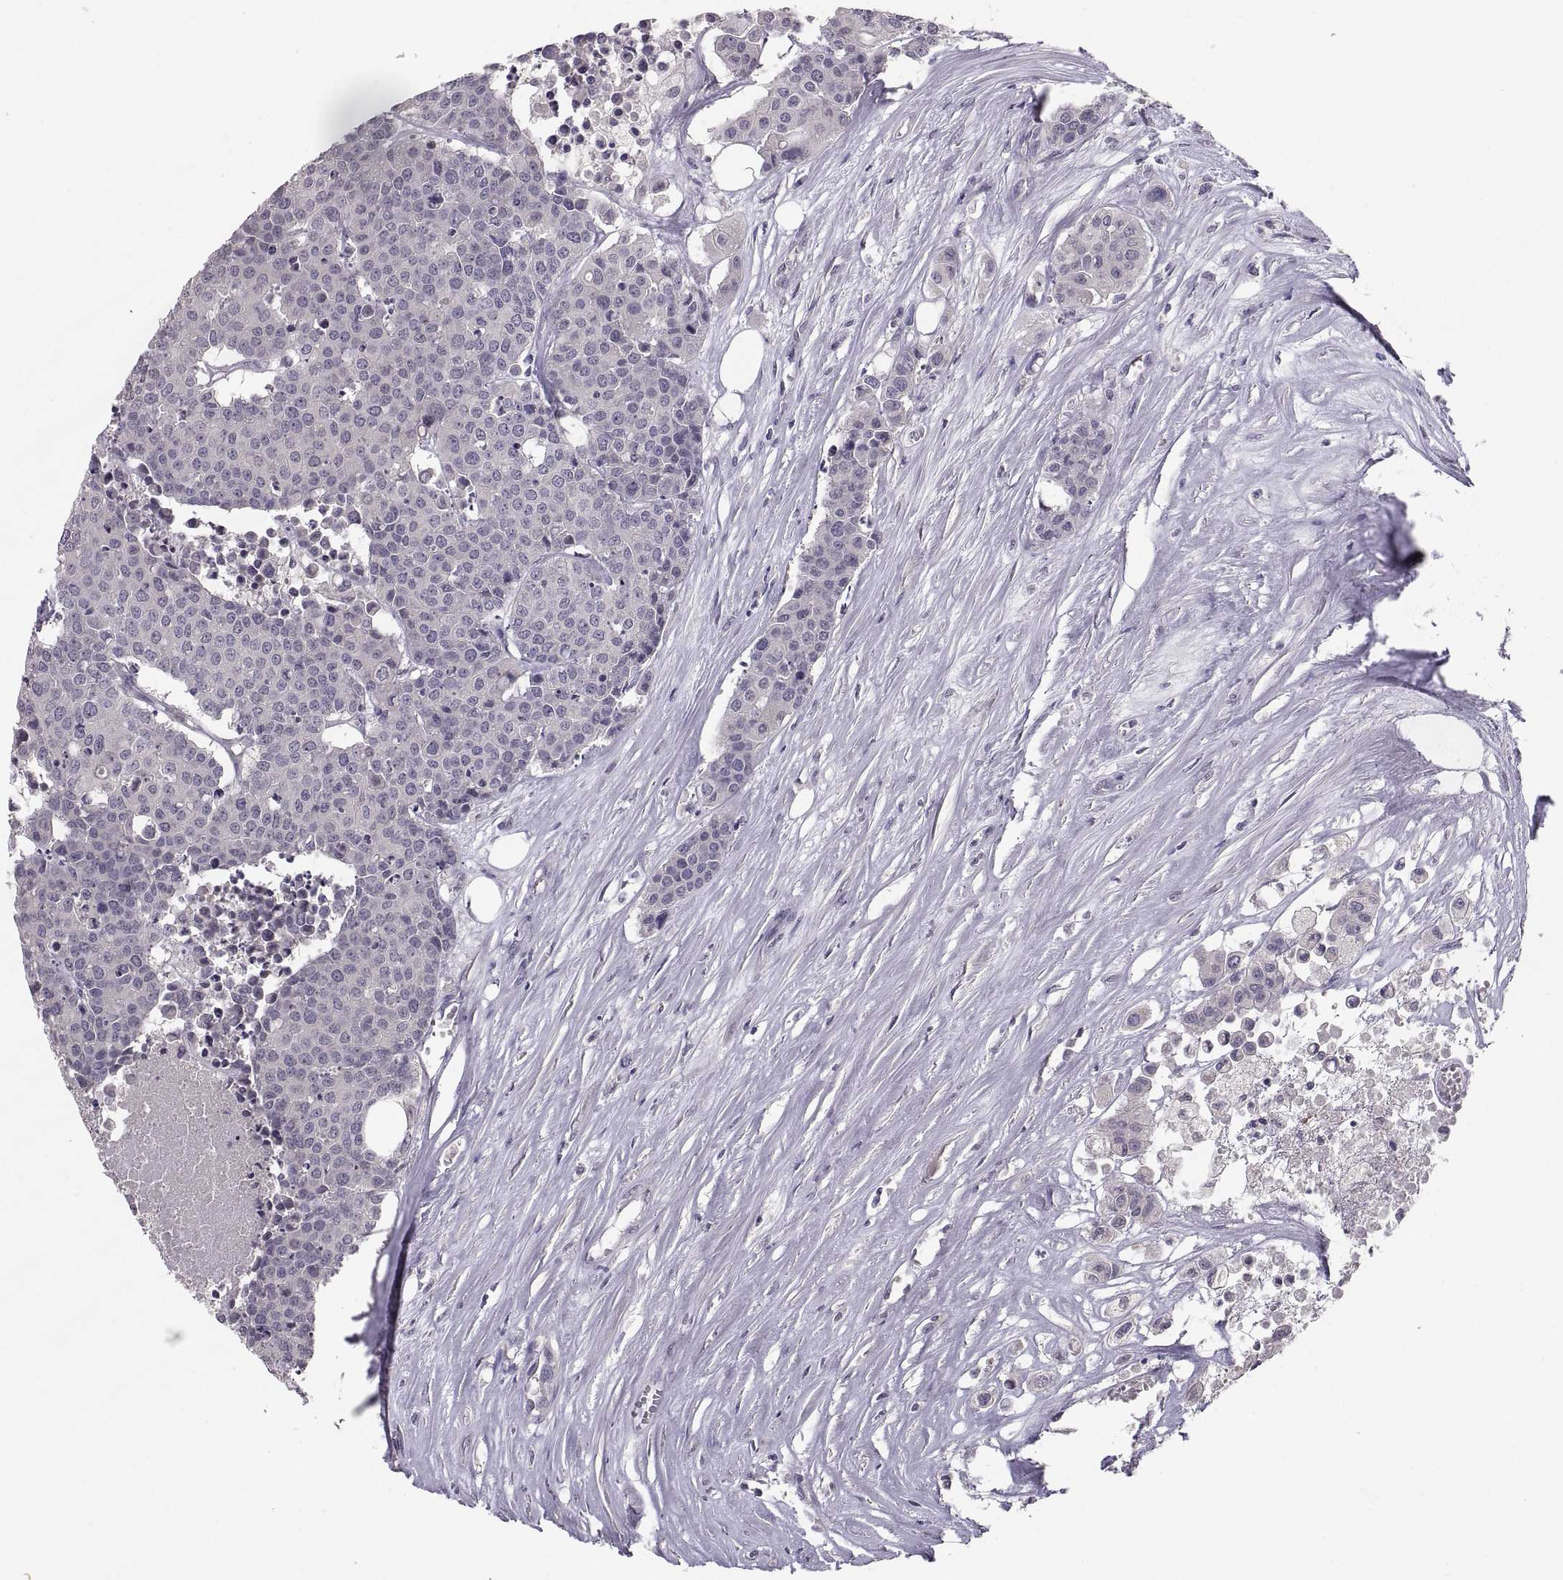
{"staining": {"intensity": "negative", "quantity": "none", "location": "none"}, "tissue": "carcinoid", "cell_type": "Tumor cells", "image_type": "cancer", "snomed": [{"axis": "morphology", "description": "Carcinoid, malignant, NOS"}, {"axis": "topography", "description": "Colon"}], "caption": "Immunohistochemistry of human carcinoid reveals no positivity in tumor cells.", "gene": "PAX2", "patient": {"sex": "male", "age": 81}}